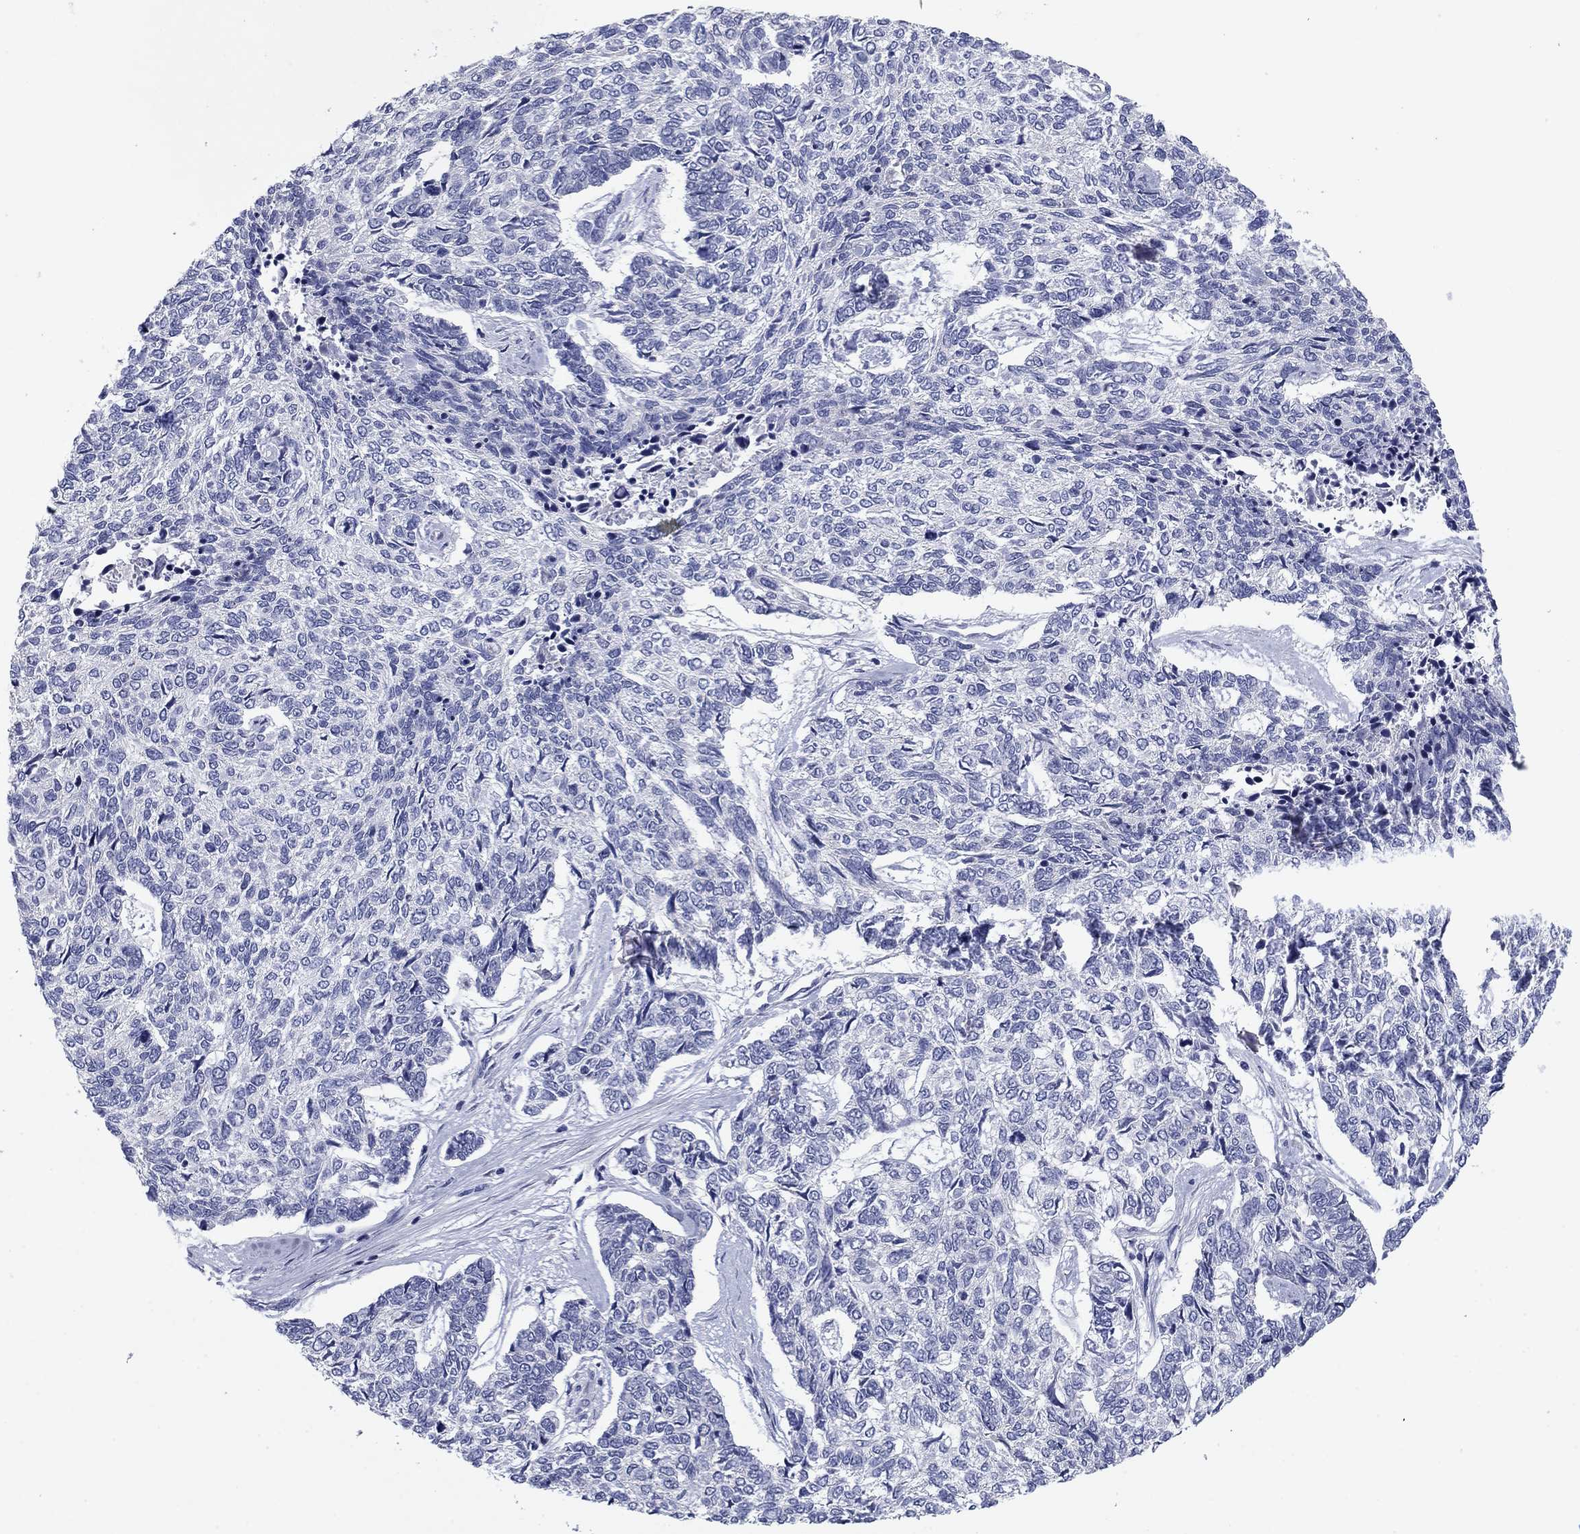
{"staining": {"intensity": "negative", "quantity": "none", "location": "none"}, "tissue": "skin cancer", "cell_type": "Tumor cells", "image_type": "cancer", "snomed": [{"axis": "morphology", "description": "Basal cell carcinoma"}, {"axis": "topography", "description": "Skin"}], "caption": "Immunohistochemistry of human skin cancer (basal cell carcinoma) reveals no staining in tumor cells.", "gene": "CNTNAP4", "patient": {"sex": "female", "age": 65}}